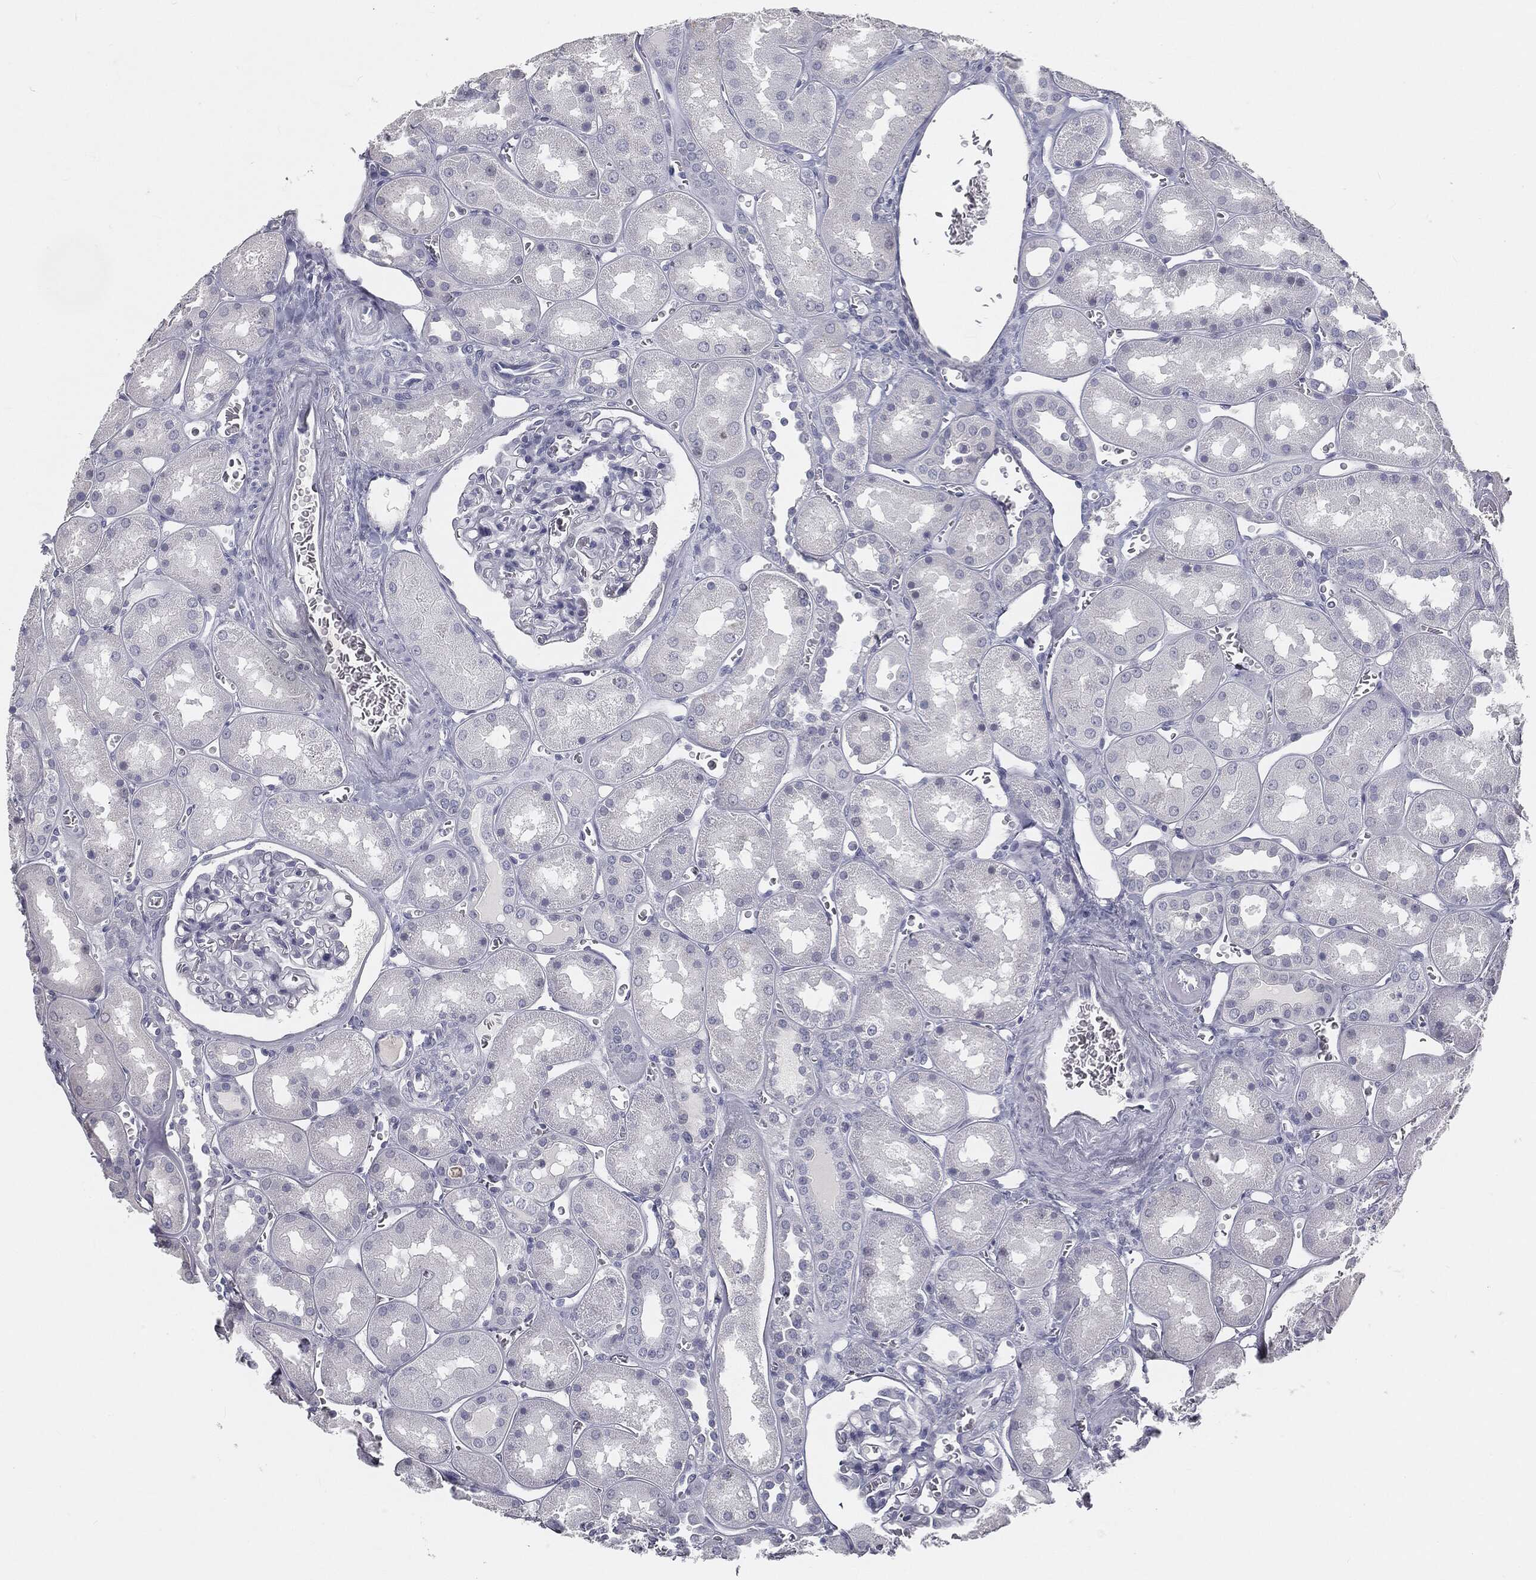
{"staining": {"intensity": "negative", "quantity": "none", "location": "none"}, "tissue": "kidney", "cell_type": "Cells in glomeruli", "image_type": "normal", "snomed": [{"axis": "morphology", "description": "Normal tissue, NOS"}, {"axis": "topography", "description": "Kidney"}], "caption": "The micrograph reveals no significant positivity in cells in glomeruli of kidney.", "gene": "PRAME", "patient": {"sex": "male", "age": 73}}